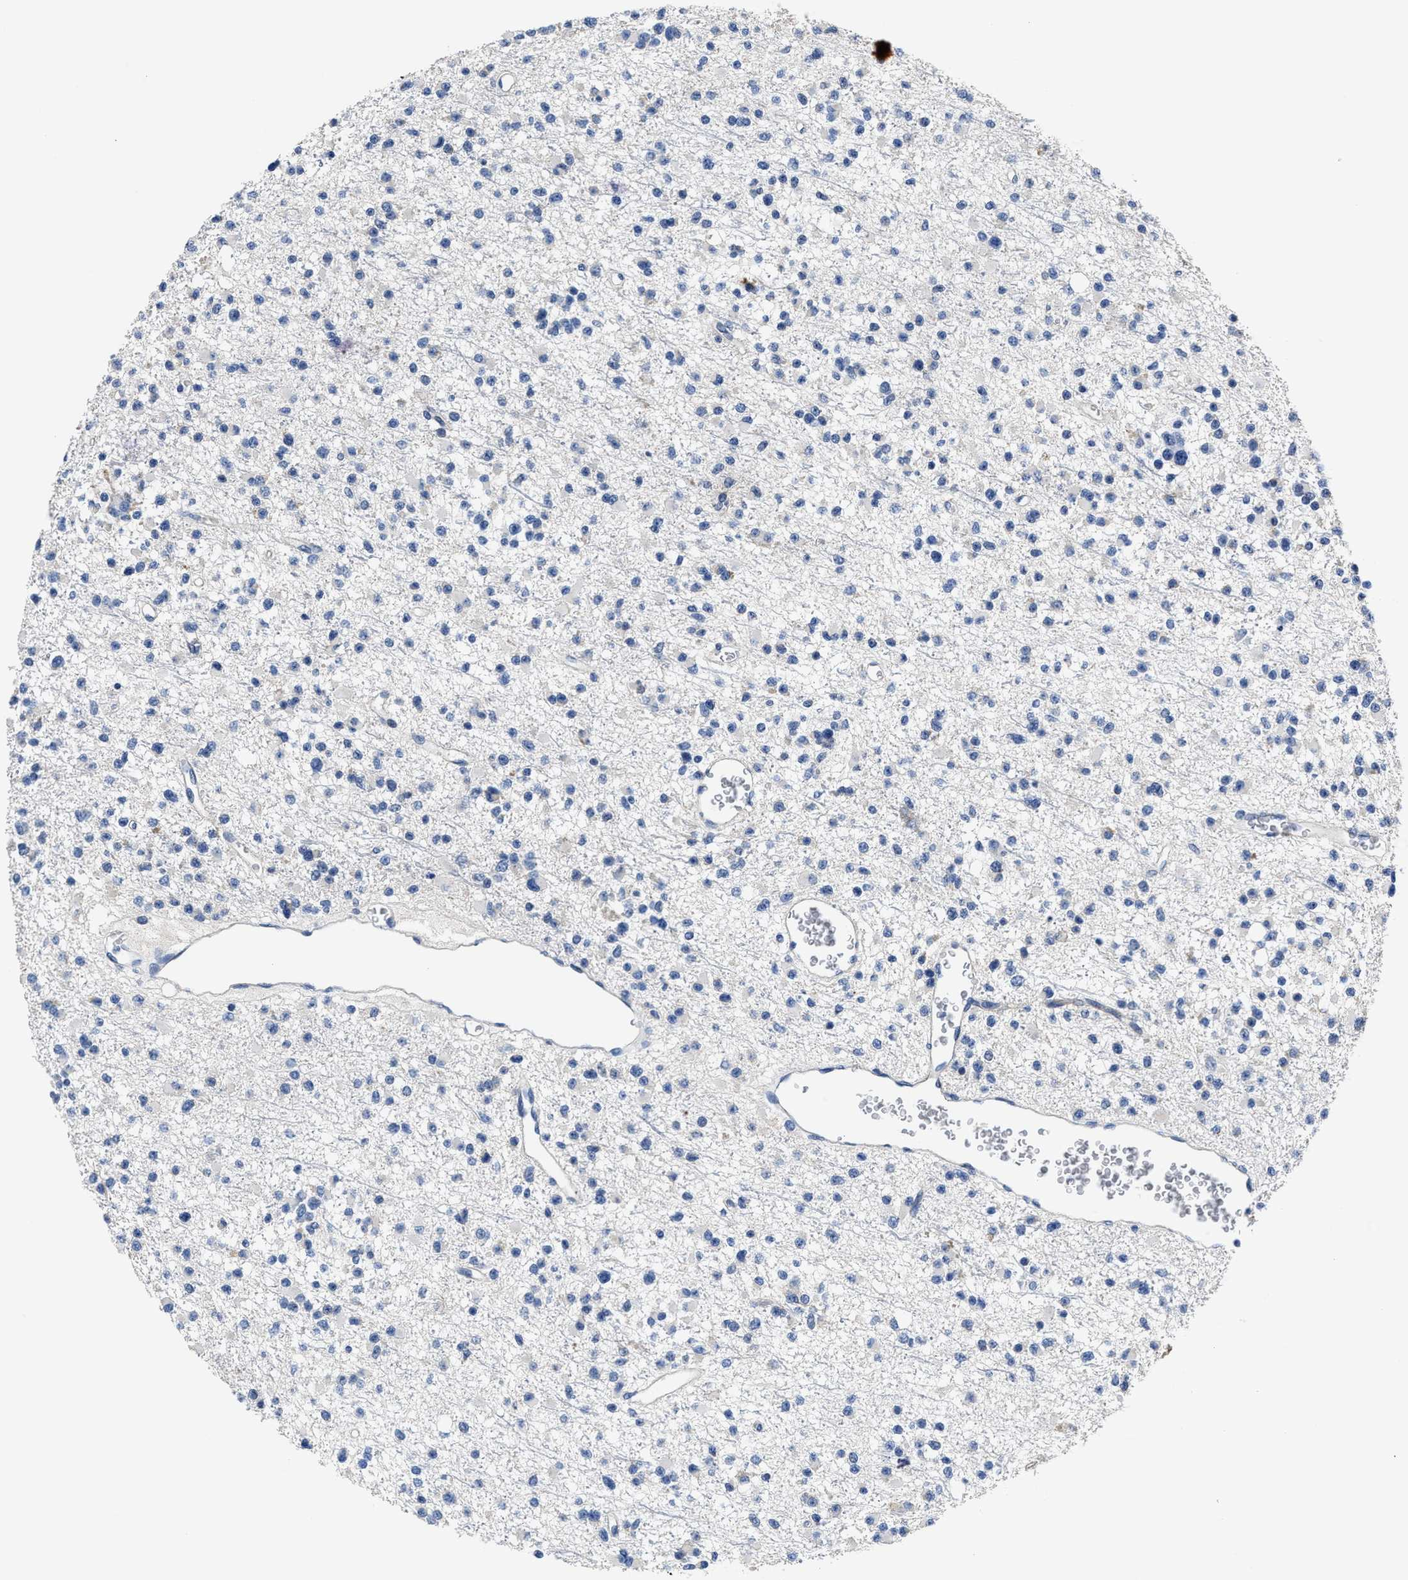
{"staining": {"intensity": "negative", "quantity": "none", "location": "none"}, "tissue": "glioma", "cell_type": "Tumor cells", "image_type": "cancer", "snomed": [{"axis": "morphology", "description": "Glioma, malignant, Low grade"}, {"axis": "topography", "description": "Brain"}], "caption": "Immunohistochemical staining of human glioma displays no significant positivity in tumor cells.", "gene": "GHITM", "patient": {"sex": "female", "age": 22}}